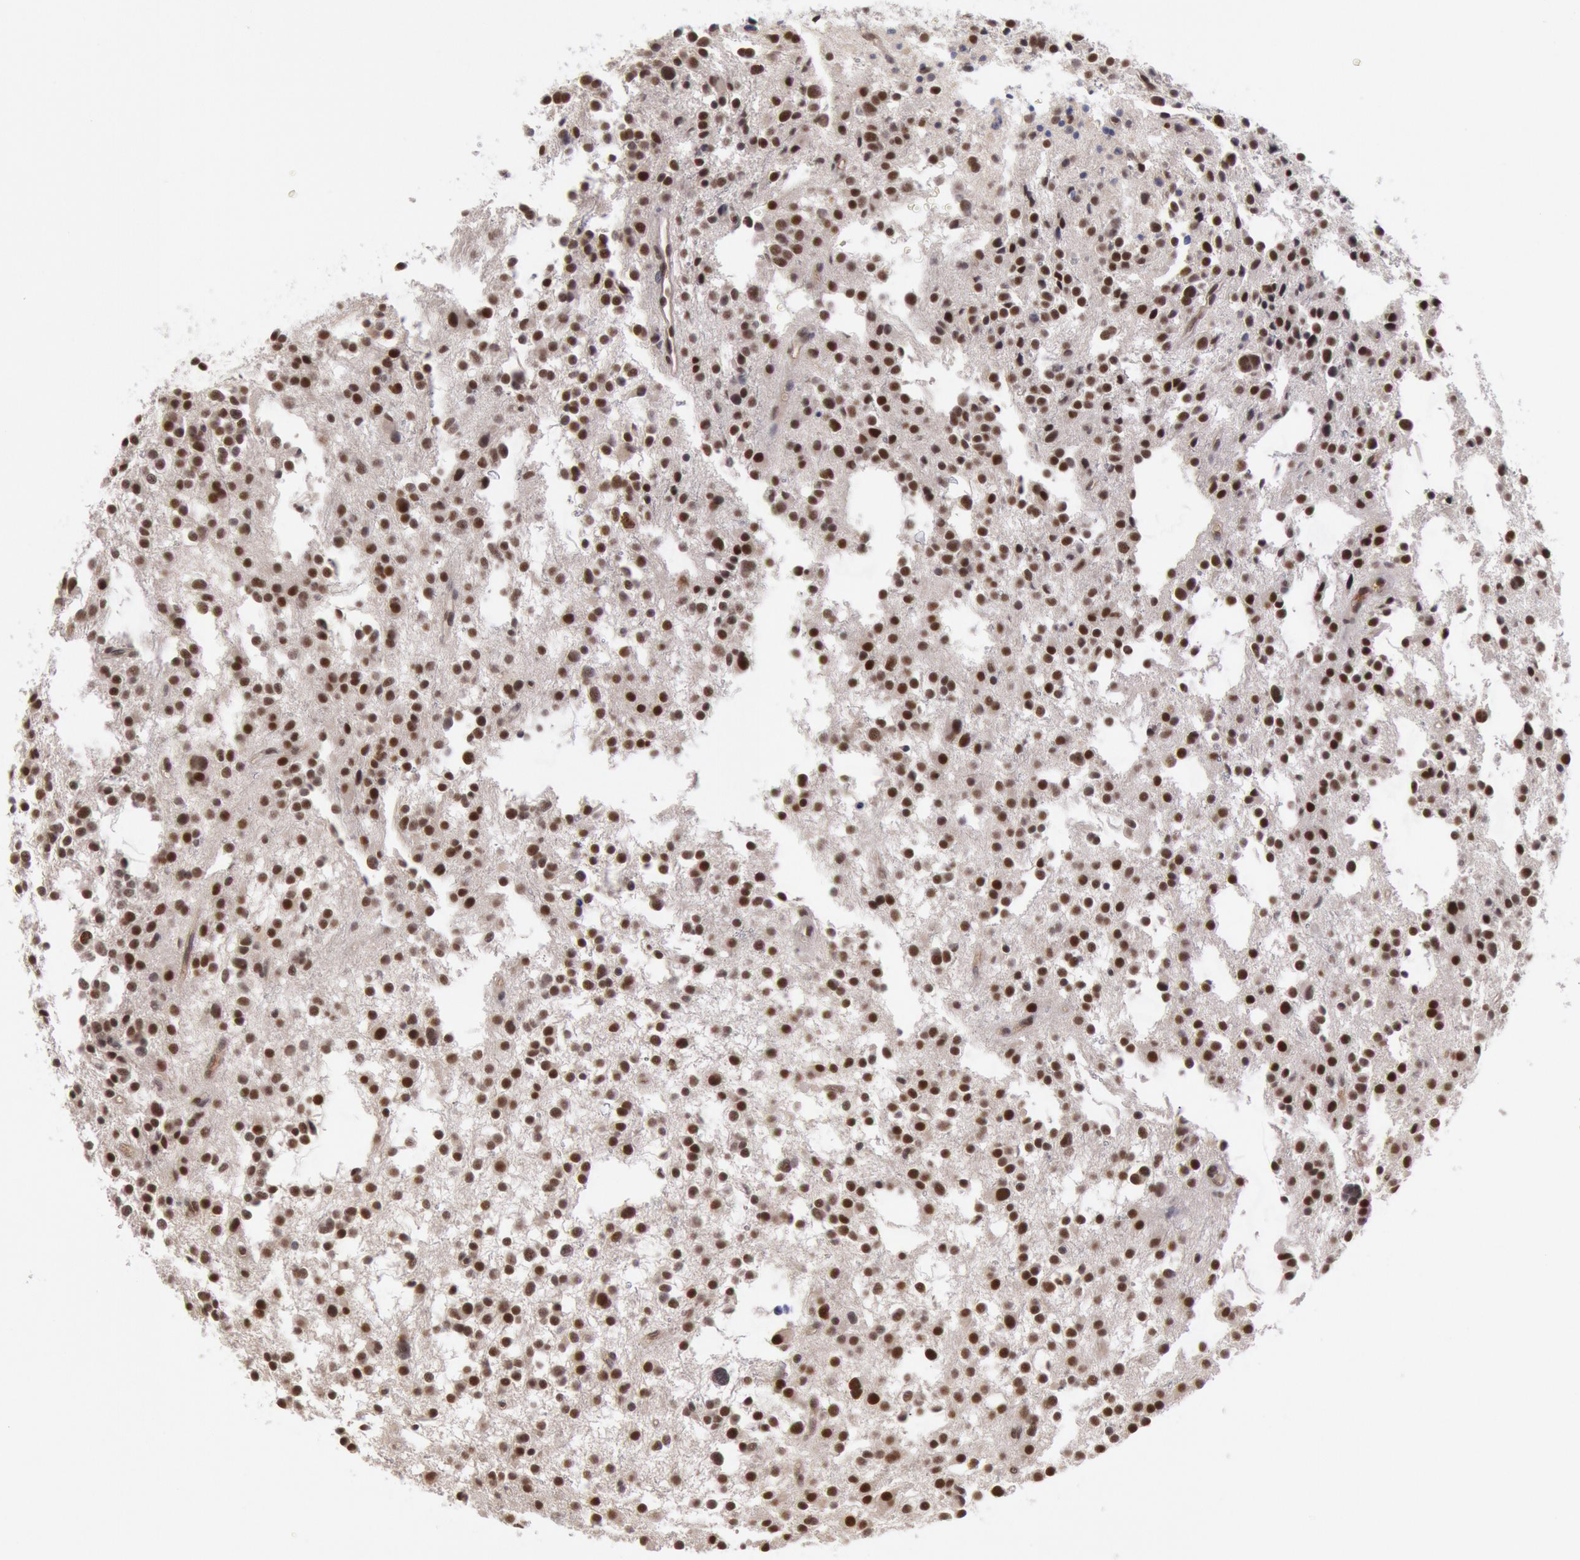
{"staining": {"intensity": "moderate", "quantity": ">75%", "location": "nuclear"}, "tissue": "glioma", "cell_type": "Tumor cells", "image_type": "cancer", "snomed": [{"axis": "morphology", "description": "Glioma, malignant, Low grade"}, {"axis": "topography", "description": "Brain"}], "caption": "High-power microscopy captured an immunohistochemistry micrograph of malignant glioma (low-grade), revealing moderate nuclear positivity in about >75% of tumor cells. The staining was performed using DAB (3,3'-diaminobenzidine), with brown indicating positive protein expression. Nuclei are stained blue with hematoxylin.", "gene": "PPP4R3B", "patient": {"sex": "female", "age": 36}}